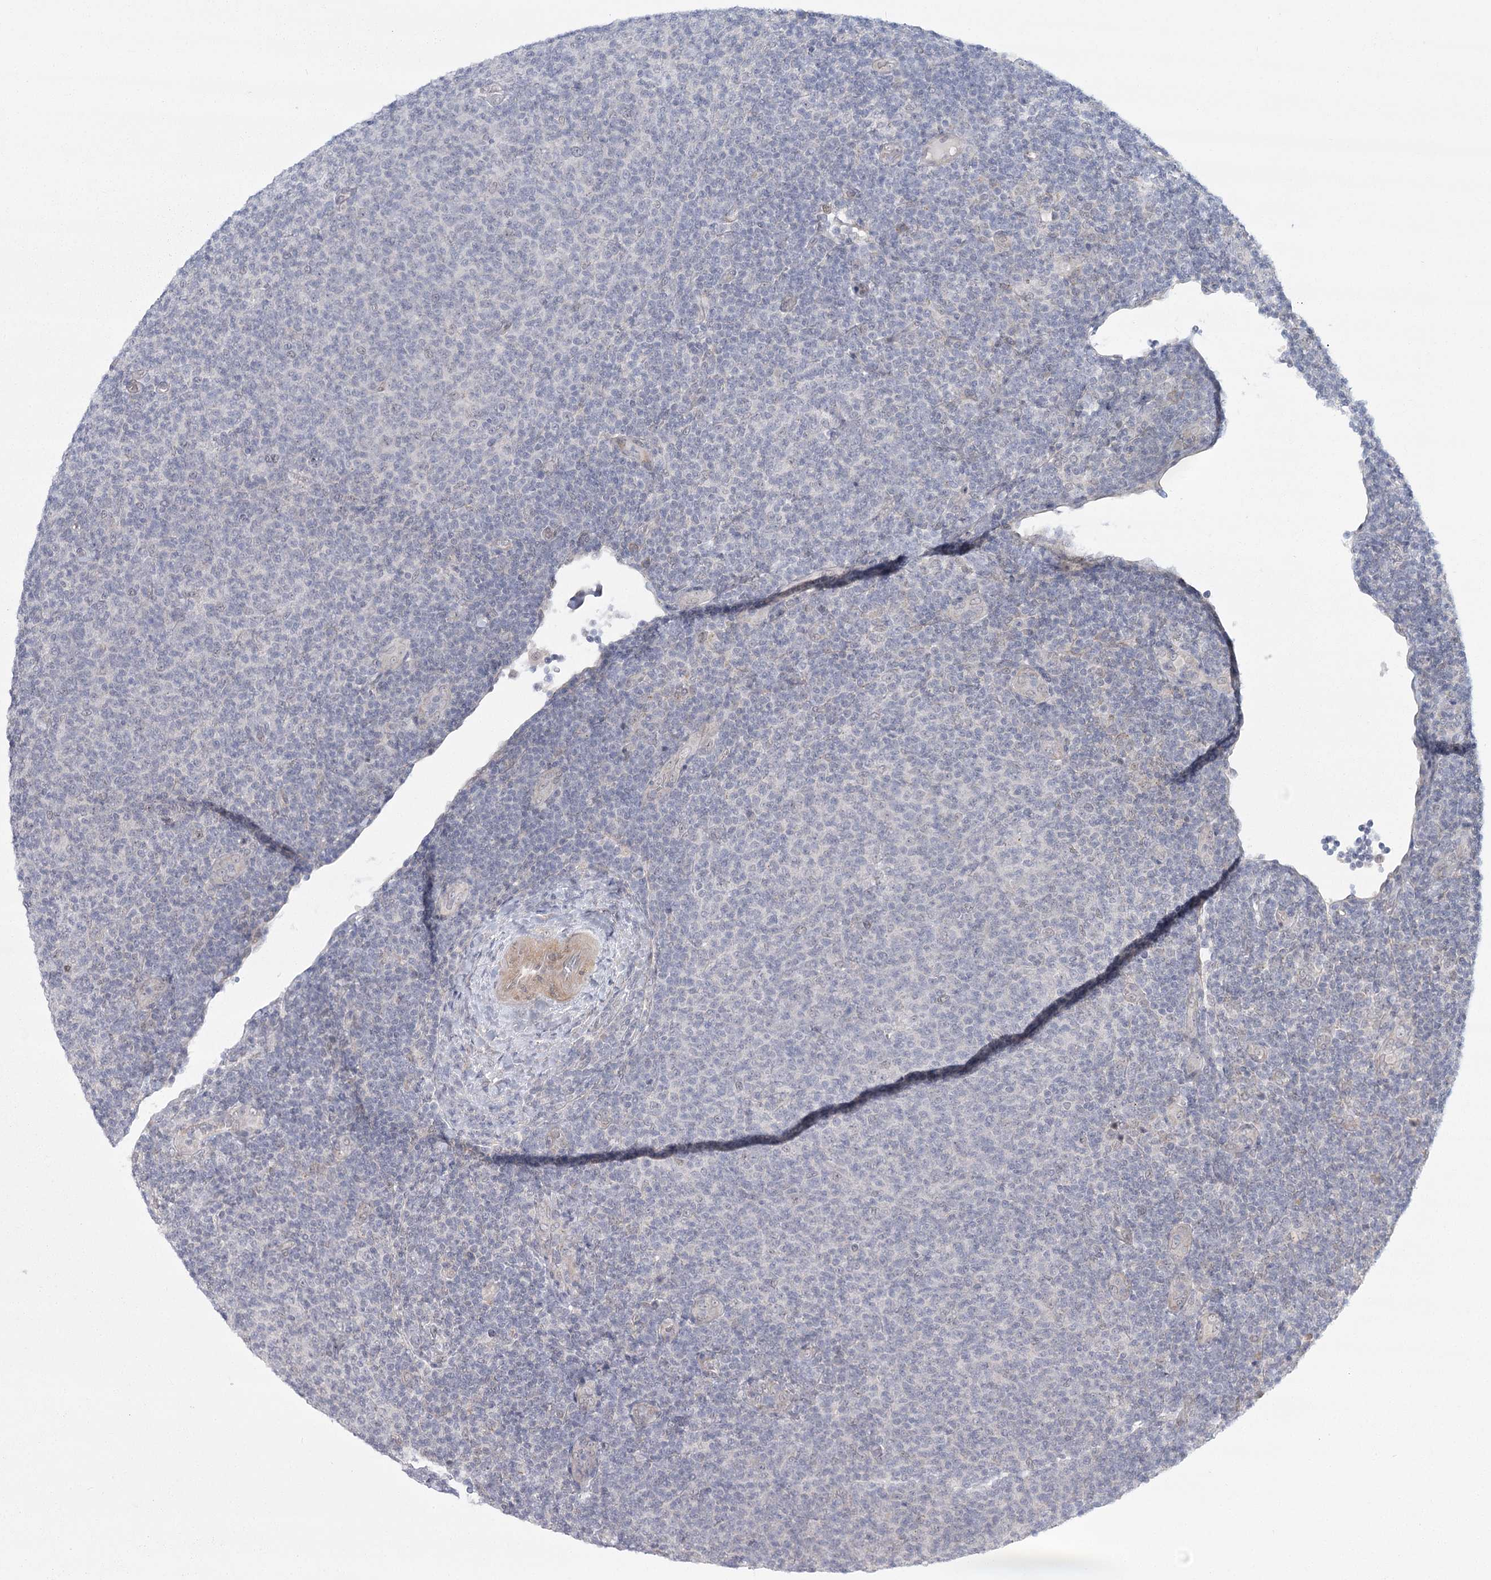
{"staining": {"intensity": "negative", "quantity": "none", "location": "none"}, "tissue": "lymphoma", "cell_type": "Tumor cells", "image_type": "cancer", "snomed": [{"axis": "morphology", "description": "Malignant lymphoma, non-Hodgkin's type, Low grade"}, {"axis": "topography", "description": "Lymph node"}], "caption": "DAB (3,3'-diaminobenzidine) immunohistochemical staining of human lymphoma shows no significant staining in tumor cells. (Brightfield microscopy of DAB immunohistochemistry (IHC) at high magnification).", "gene": "MED28", "patient": {"sex": "male", "age": 66}}